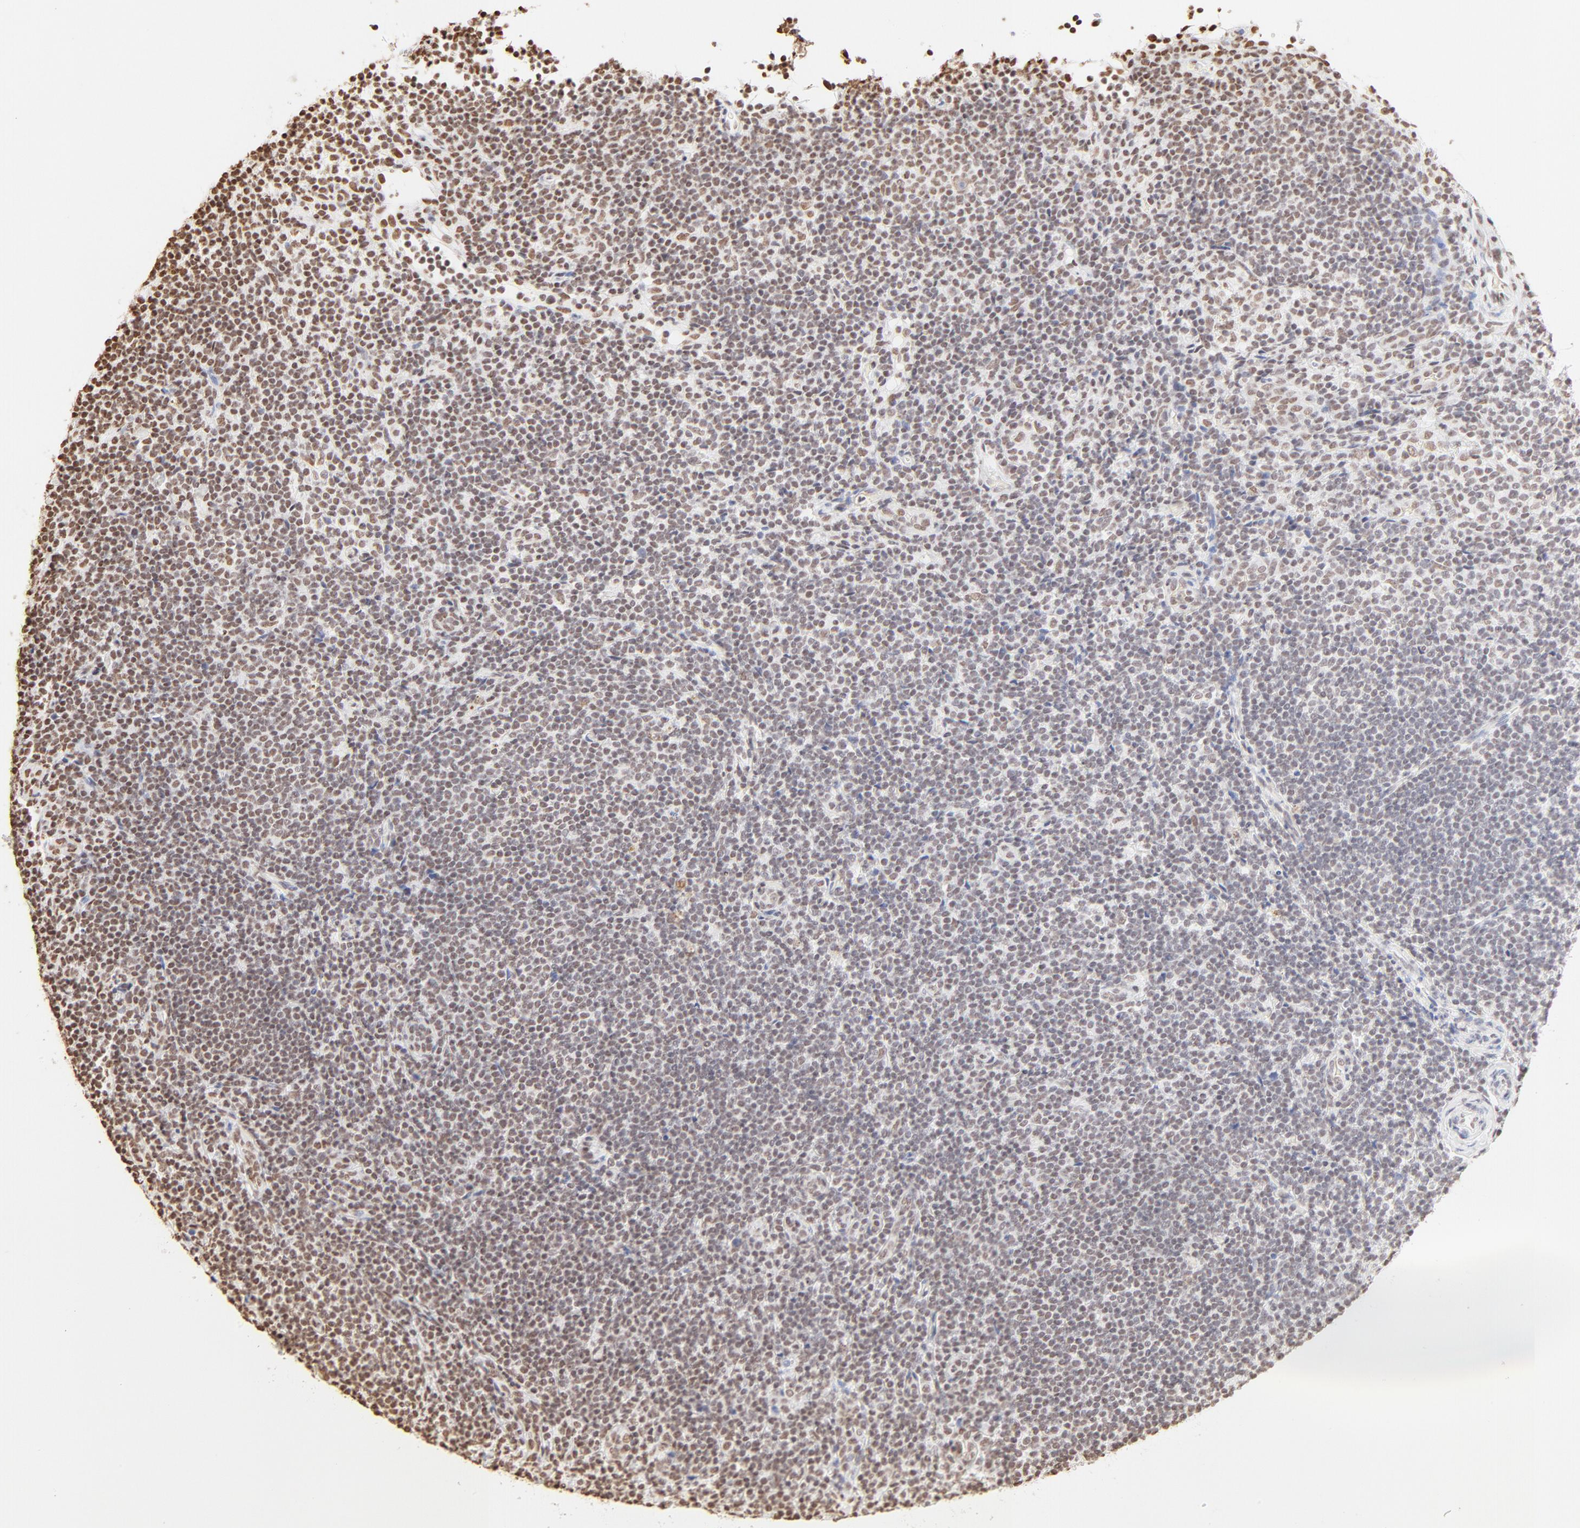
{"staining": {"intensity": "weak", "quantity": "25%-75%", "location": "nuclear"}, "tissue": "lymphoma", "cell_type": "Tumor cells", "image_type": "cancer", "snomed": [{"axis": "morphology", "description": "Malignant lymphoma, non-Hodgkin's type, Low grade"}, {"axis": "topography", "description": "Lymph node"}], "caption": "High-magnification brightfield microscopy of low-grade malignant lymphoma, non-Hodgkin's type stained with DAB (brown) and counterstained with hematoxylin (blue). tumor cells exhibit weak nuclear positivity is appreciated in approximately25%-75% of cells. The staining was performed using DAB (3,3'-diaminobenzidine) to visualize the protein expression in brown, while the nuclei were stained in blue with hematoxylin (Magnification: 20x).", "gene": "ZNF540", "patient": {"sex": "female", "age": 76}}